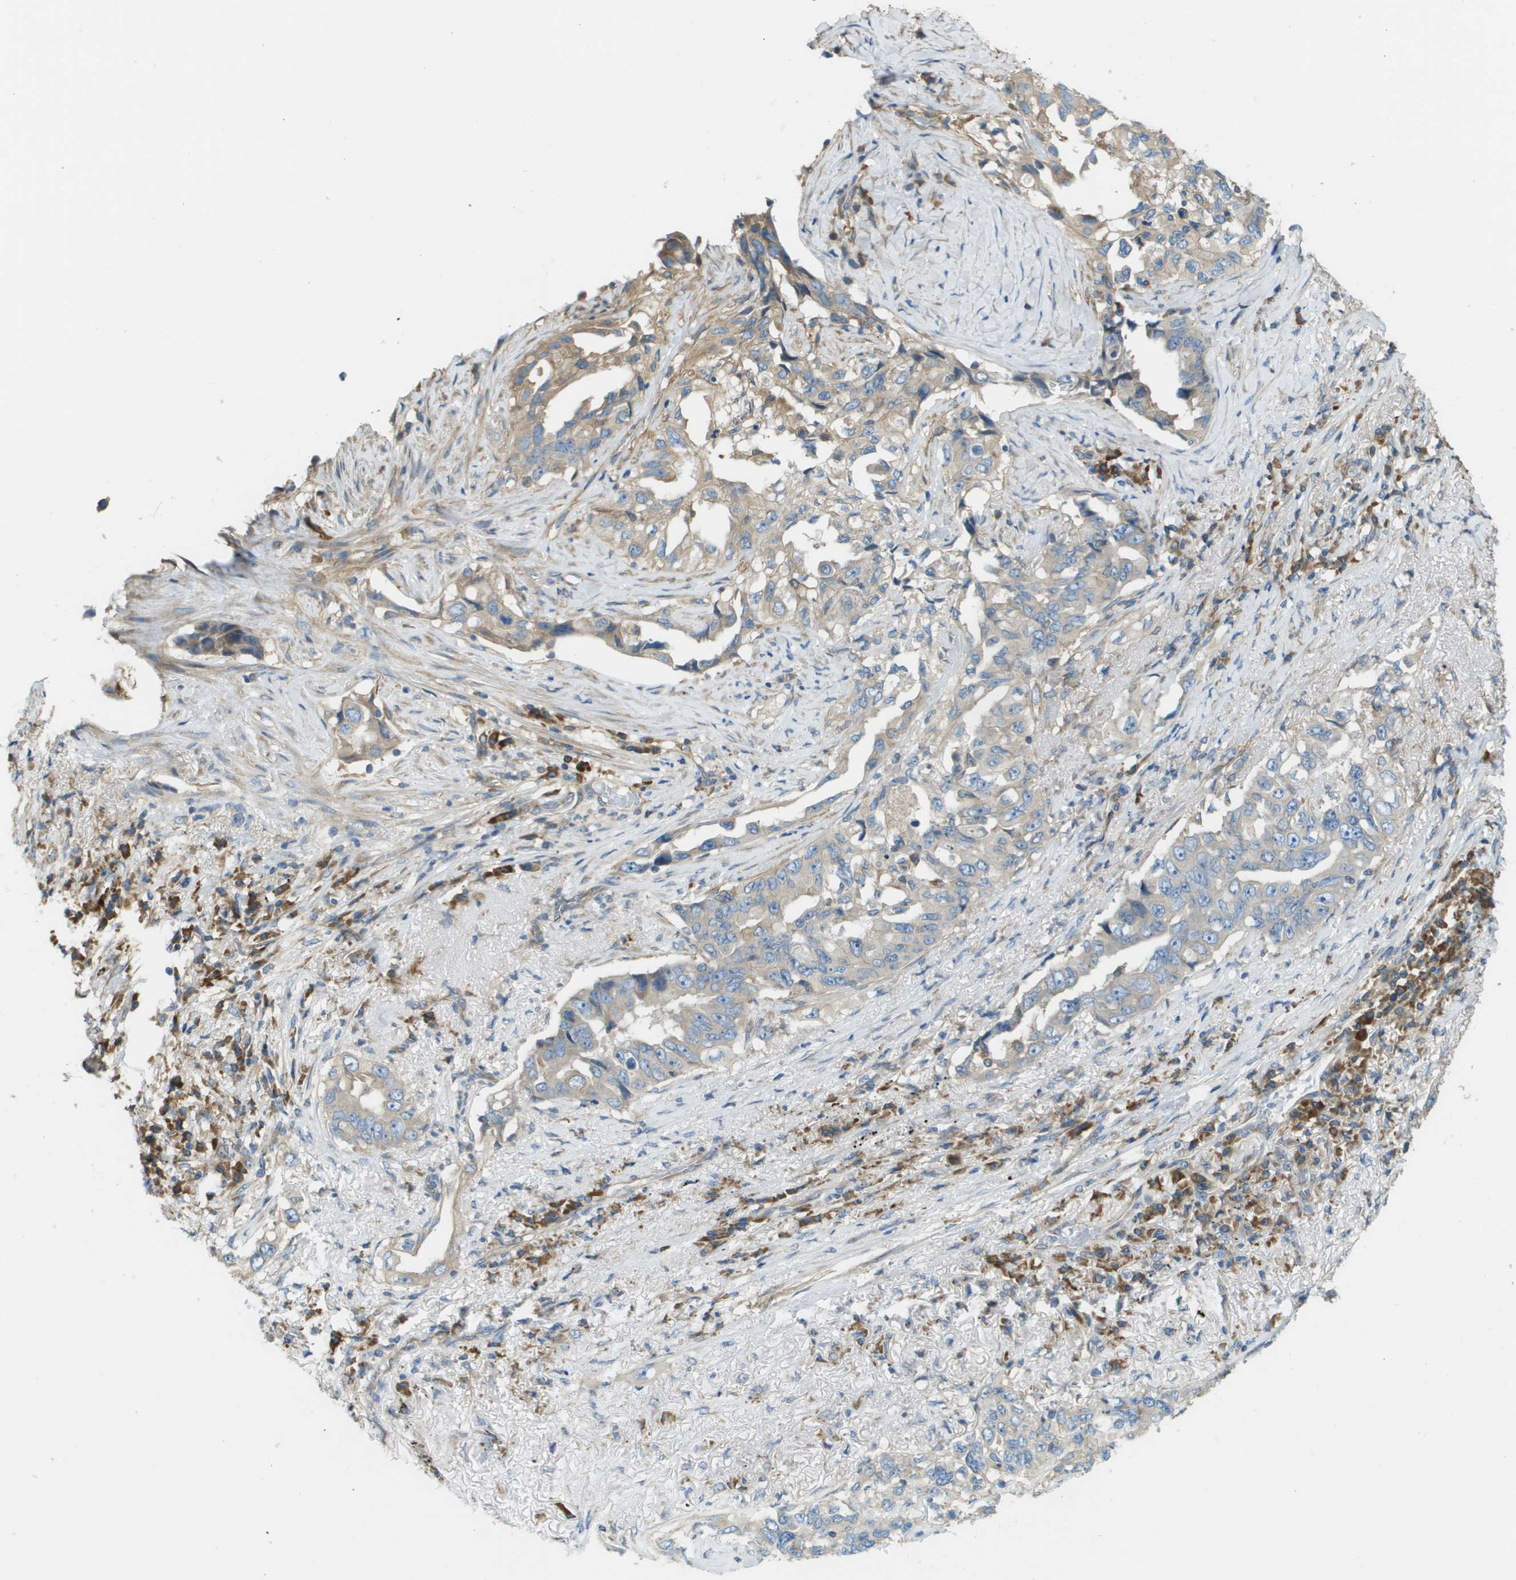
{"staining": {"intensity": "weak", "quantity": "25%-75%", "location": "cytoplasmic/membranous"}, "tissue": "lung cancer", "cell_type": "Tumor cells", "image_type": "cancer", "snomed": [{"axis": "morphology", "description": "Adenocarcinoma, NOS"}, {"axis": "topography", "description": "Lung"}], "caption": "IHC of lung cancer (adenocarcinoma) displays low levels of weak cytoplasmic/membranous expression in approximately 25%-75% of tumor cells.", "gene": "DNAJB11", "patient": {"sex": "female", "age": 51}}